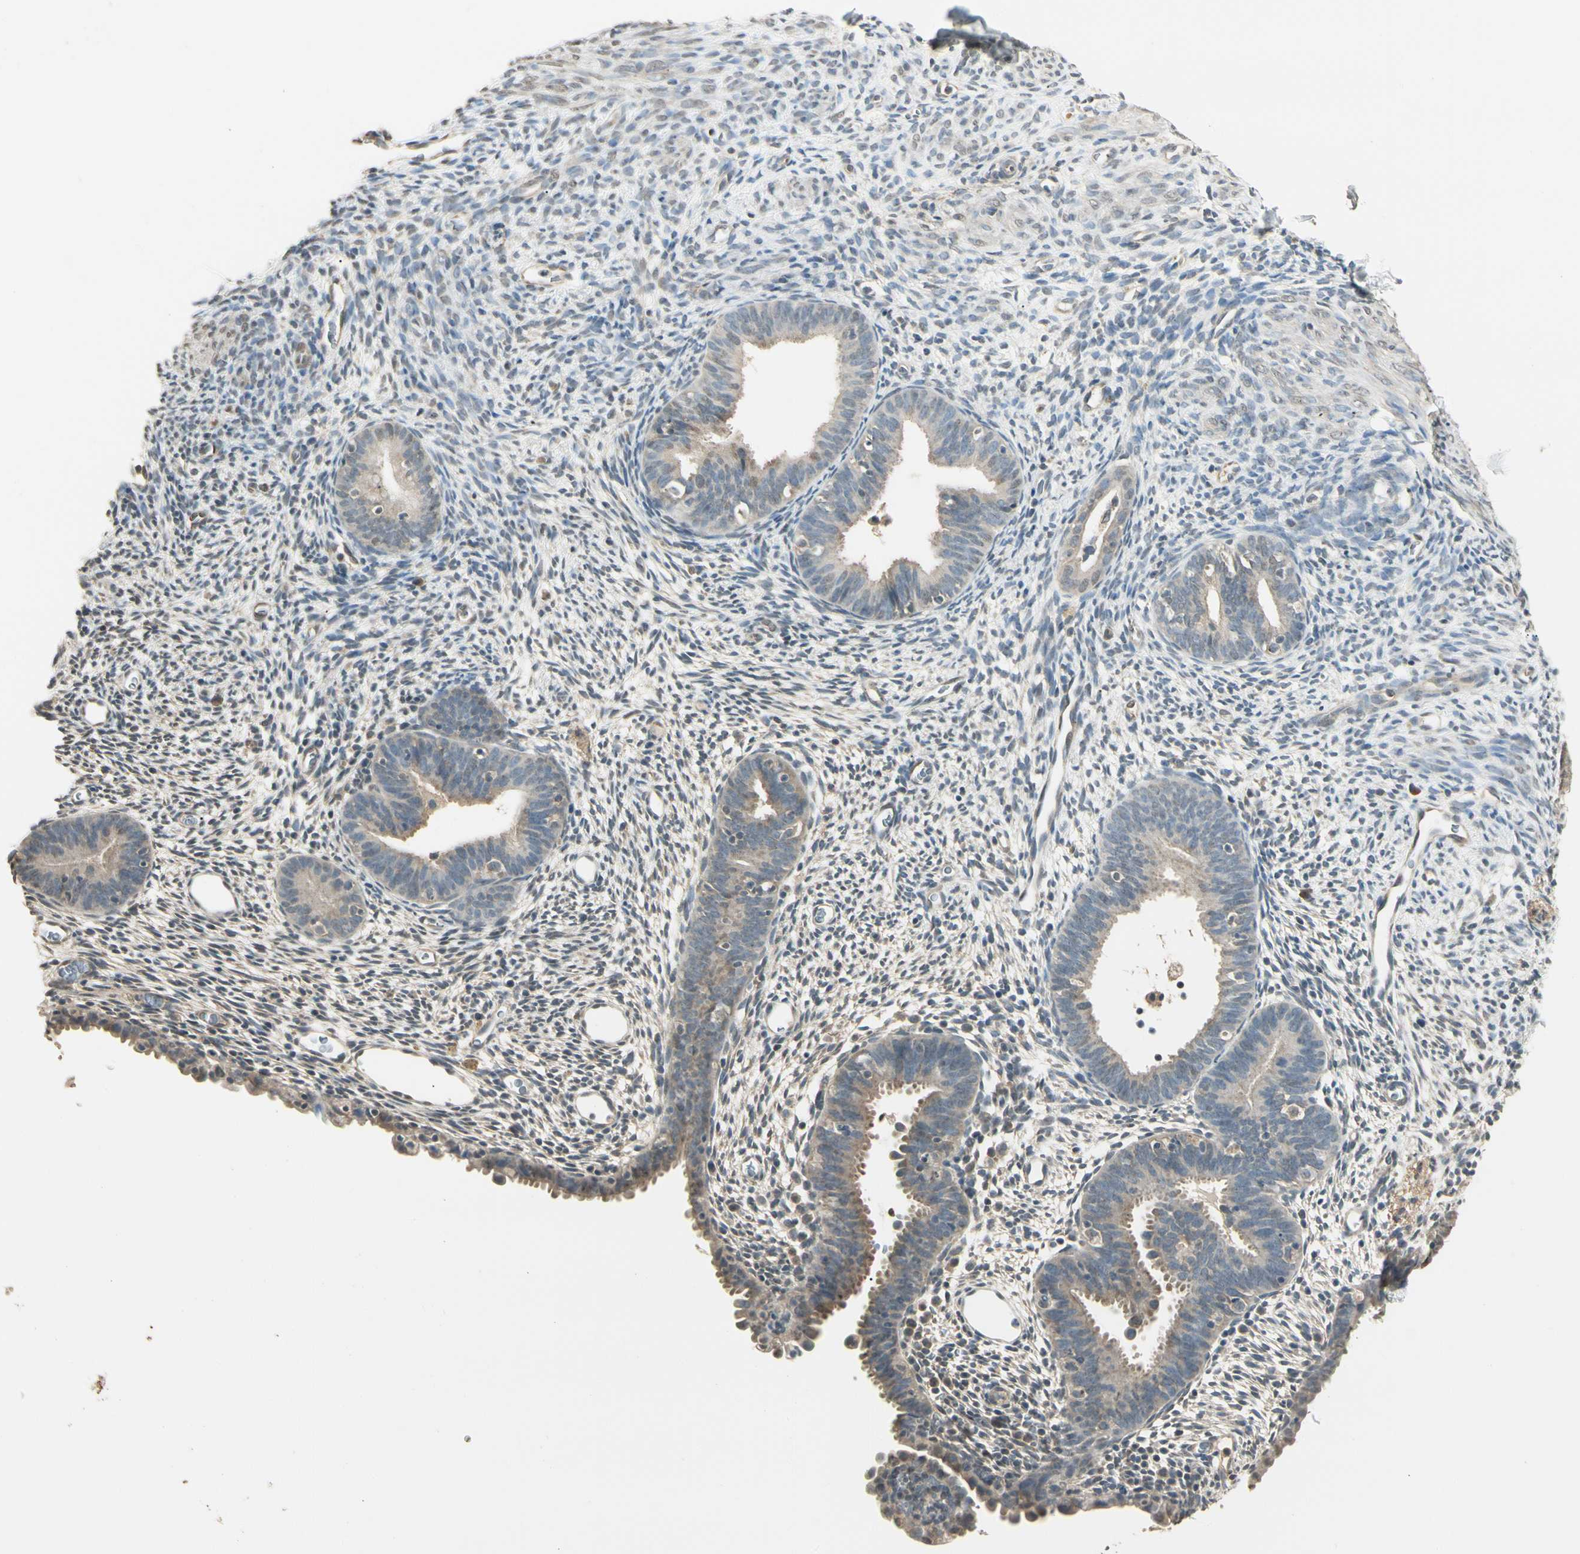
{"staining": {"intensity": "weak", "quantity": "25%-75%", "location": "cytoplasmic/membranous"}, "tissue": "endometrium", "cell_type": "Cells in endometrial stroma", "image_type": "normal", "snomed": [{"axis": "morphology", "description": "Normal tissue, NOS"}, {"axis": "morphology", "description": "Atrophy, NOS"}, {"axis": "topography", "description": "Uterus"}, {"axis": "topography", "description": "Endometrium"}], "caption": "Immunohistochemistry of normal endometrium exhibits low levels of weak cytoplasmic/membranous expression in about 25%-75% of cells in endometrial stroma. The staining was performed using DAB (3,3'-diaminobenzidine) to visualize the protein expression in brown, while the nuclei were stained in blue with hematoxylin (Magnification: 20x).", "gene": "SGCA", "patient": {"sex": "female", "age": 68}}